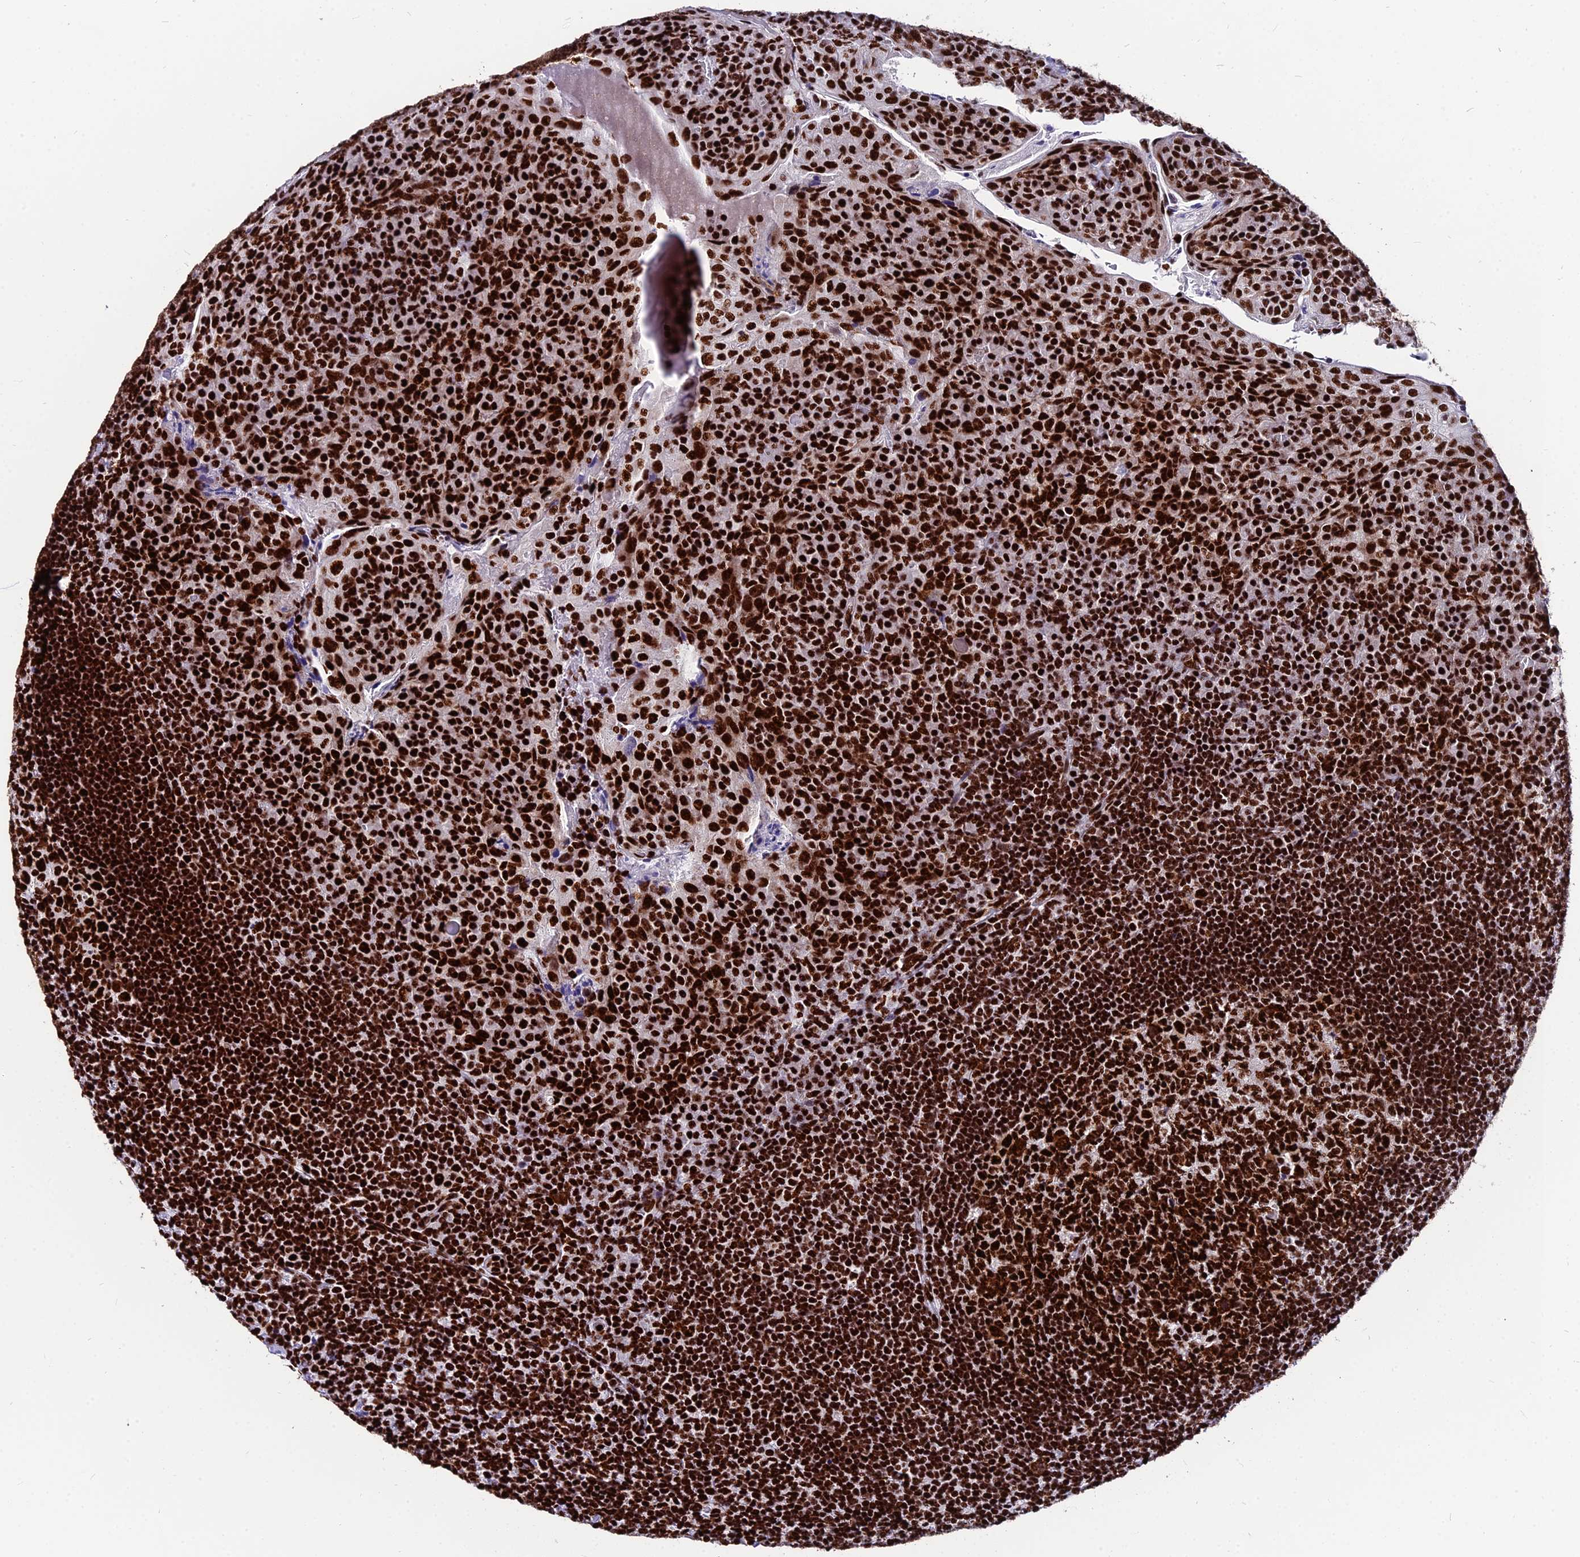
{"staining": {"intensity": "strong", "quantity": ">75%", "location": "nuclear"}, "tissue": "tonsil", "cell_type": "Germinal center cells", "image_type": "normal", "snomed": [{"axis": "morphology", "description": "Normal tissue, NOS"}, {"axis": "topography", "description": "Tonsil"}], "caption": "Immunohistochemical staining of benign human tonsil shows strong nuclear protein staining in approximately >75% of germinal center cells.", "gene": "HNRNPH1", "patient": {"sex": "male", "age": 17}}